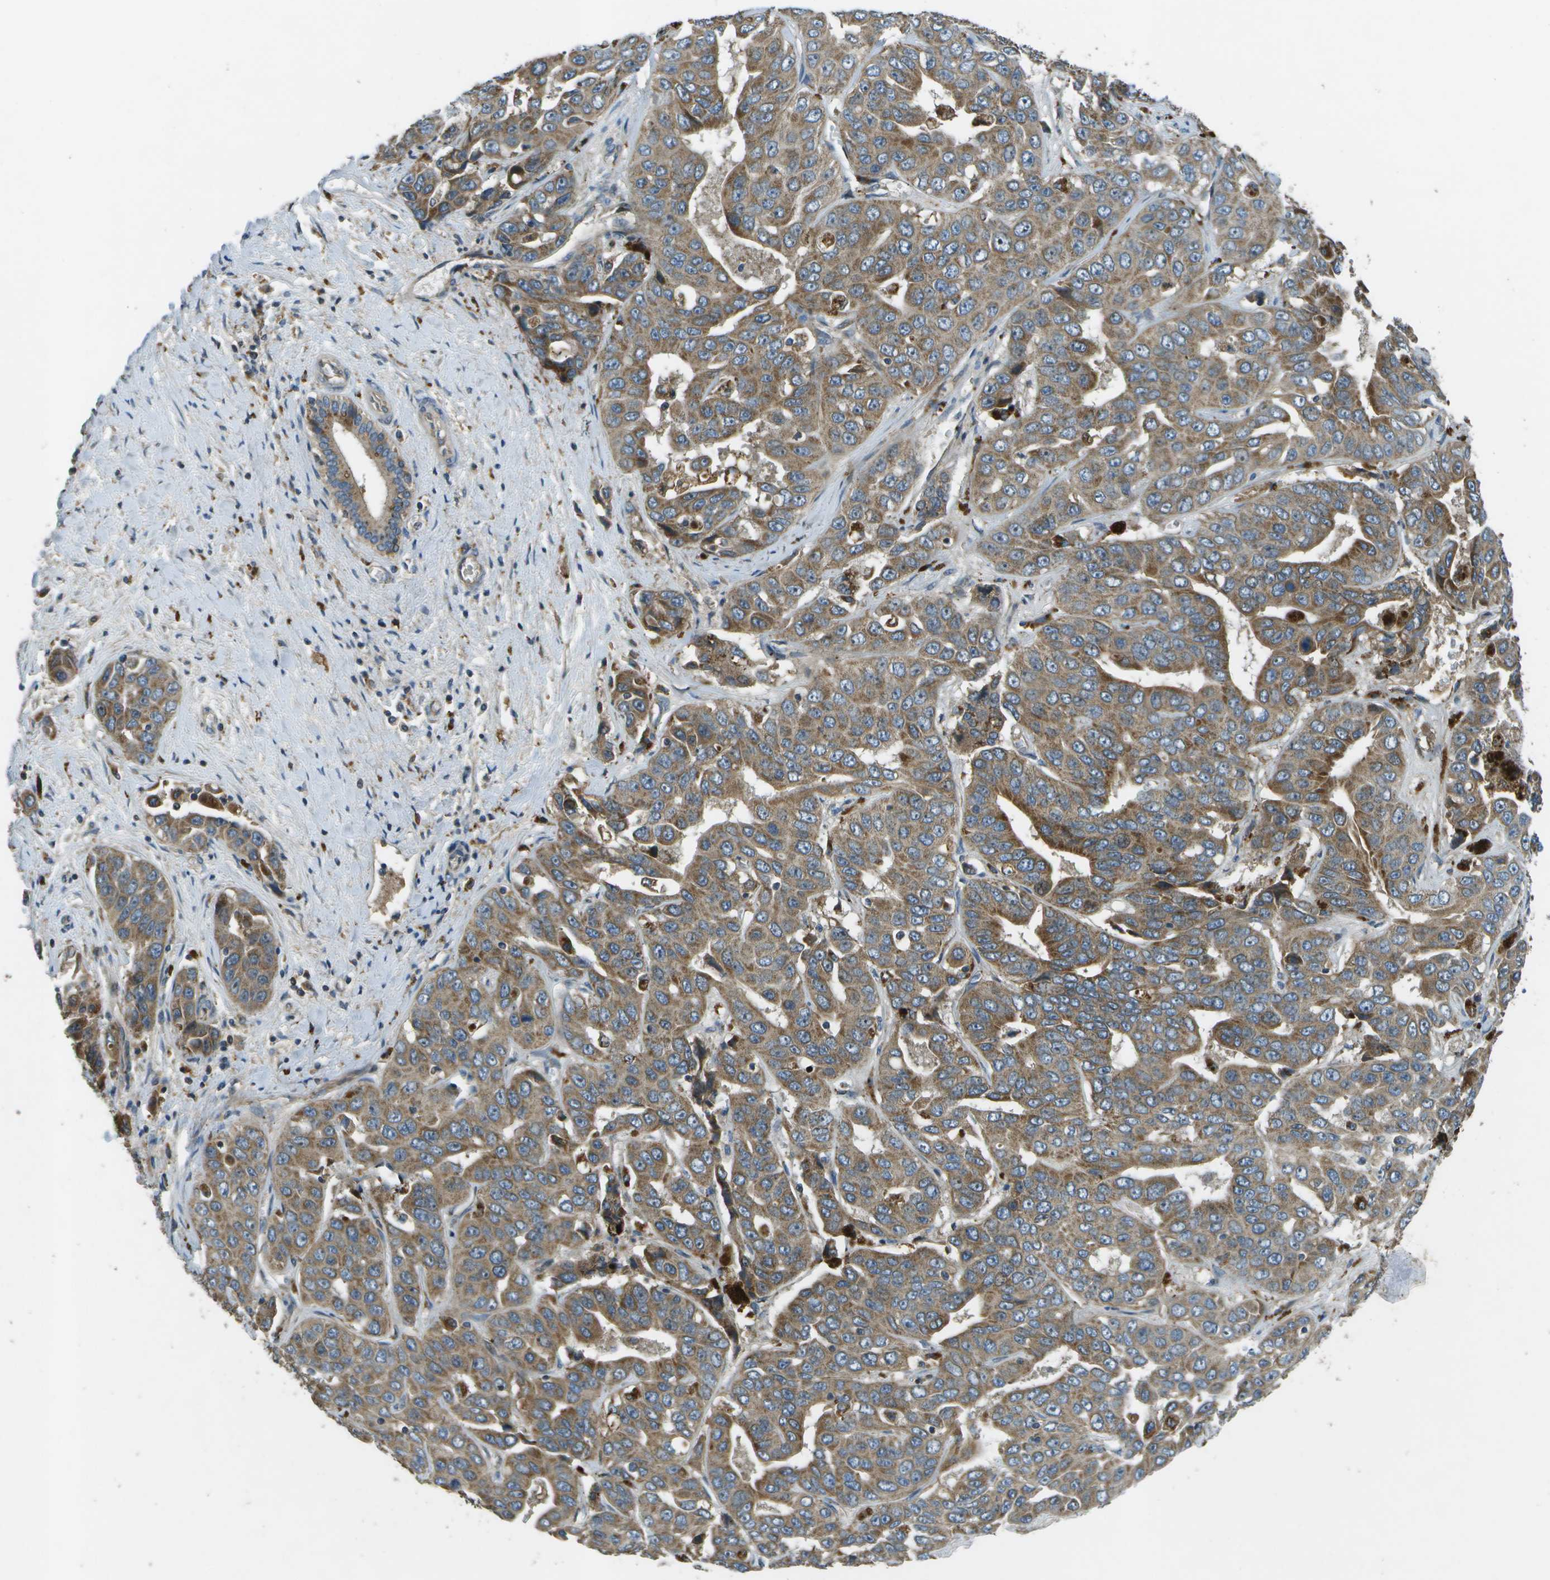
{"staining": {"intensity": "moderate", "quantity": ">75%", "location": "cytoplasmic/membranous"}, "tissue": "liver cancer", "cell_type": "Tumor cells", "image_type": "cancer", "snomed": [{"axis": "morphology", "description": "Cholangiocarcinoma"}, {"axis": "topography", "description": "Liver"}], "caption": "Immunohistochemistry photomicrograph of neoplastic tissue: liver cholangiocarcinoma stained using immunohistochemistry (IHC) shows medium levels of moderate protein expression localized specifically in the cytoplasmic/membranous of tumor cells, appearing as a cytoplasmic/membranous brown color.", "gene": "PXYLP1", "patient": {"sex": "female", "age": 52}}